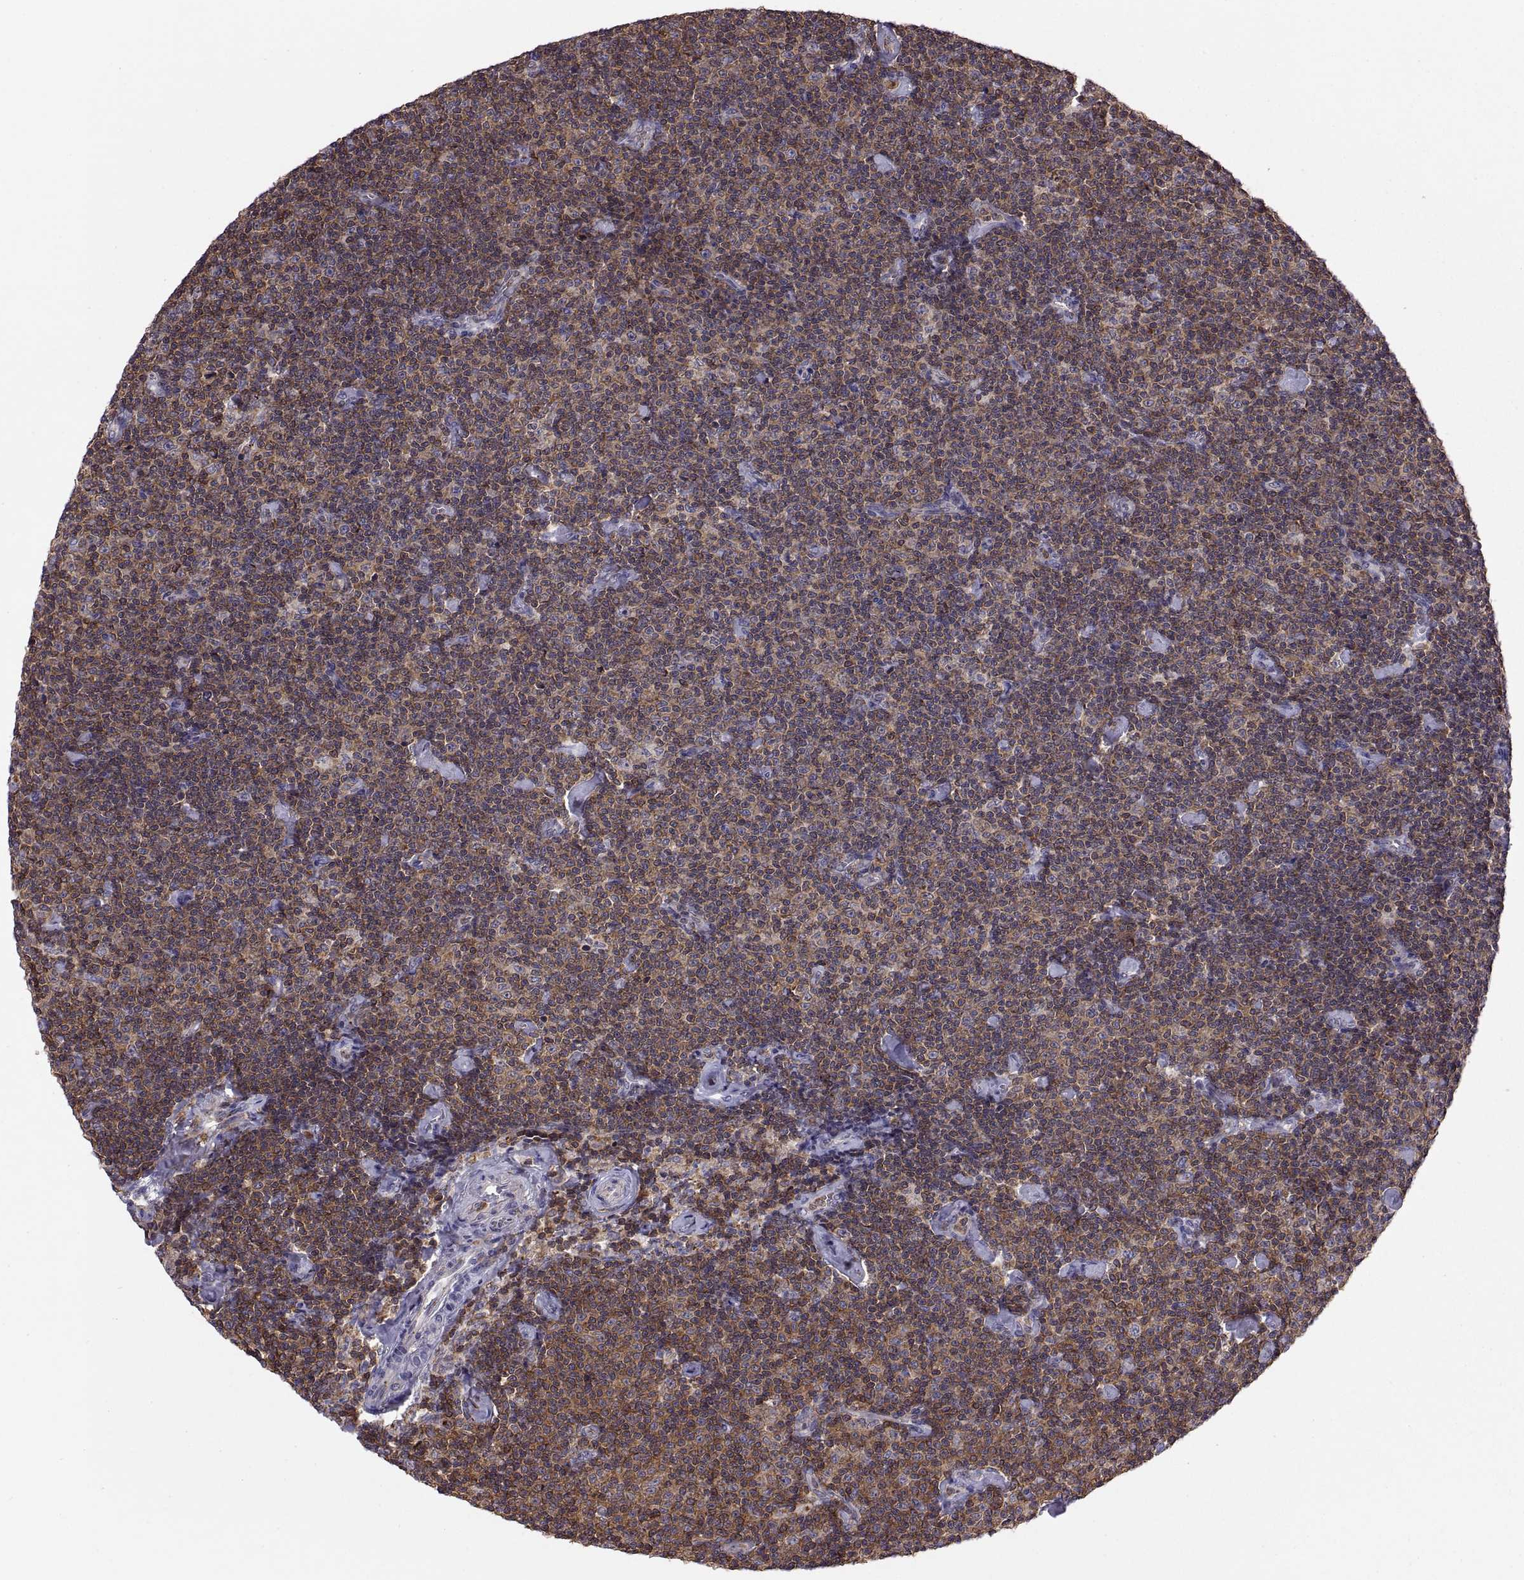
{"staining": {"intensity": "strong", "quantity": ">75%", "location": "cytoplasmic/membranous"}, "tissue": "lymphoma", "cell_type": "Tumor cells", "image_type": "cancer", "snomed": [{"axis": "morphology", "description": "Malignant lymphoma, non-Hodgkin's type, Low grade"}, {"axis": "topography", "description": "Lymph node"}], "caption": "Human low-grade malignant lymphoma, non-Hodgkin's type stained with a protein marker demonstrates strong staining in tumor cells.", "gene": "ACAP1", "patient": {"sex": "male", "age": 81}}